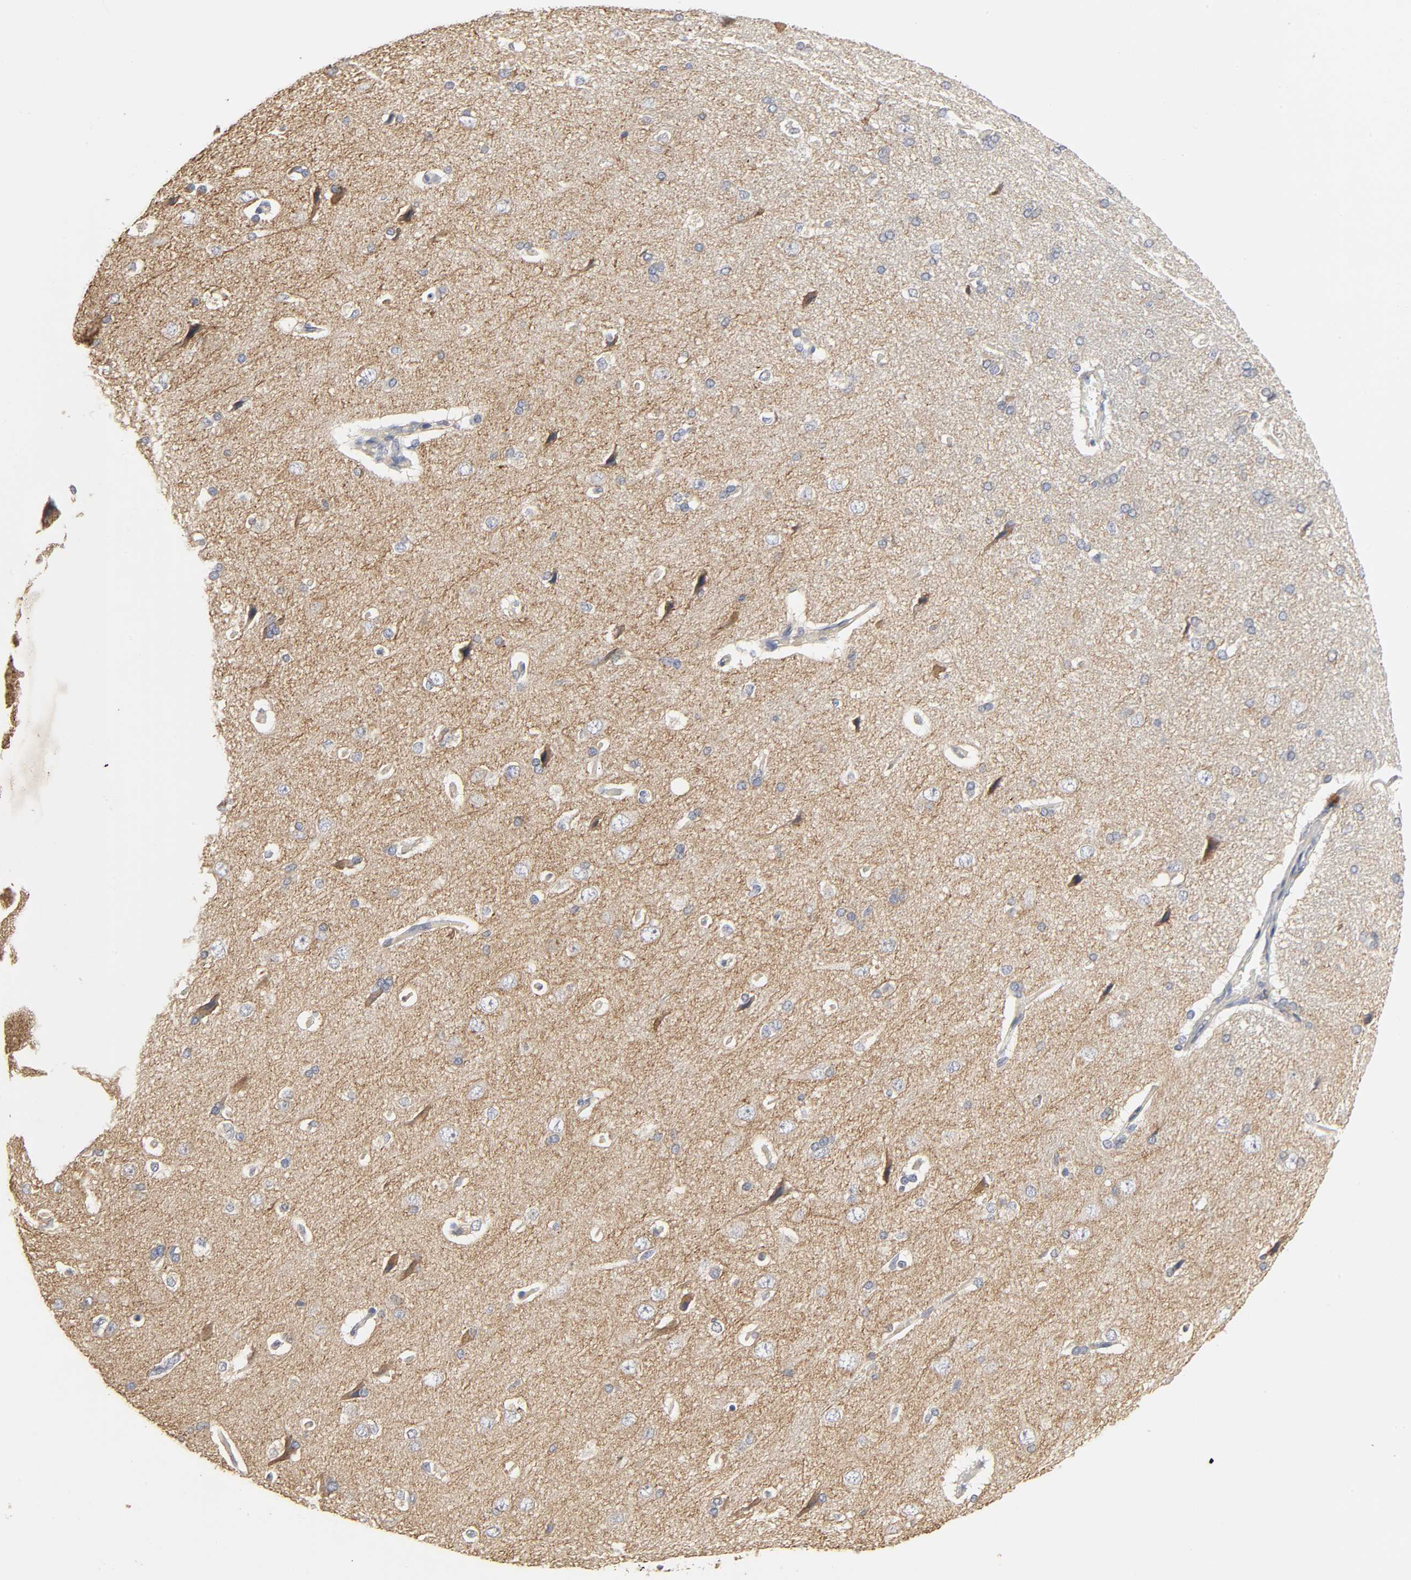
{"staining": {"intensity": "negative", "quantity": "none", "location": "none"}, "tissue": "cerebral cortex", "cell_type": "Endothelial cells", "image_type": "normal", "snomed": [{"axis": "morphology", "description": "Normal tissue, NOS"}, {"axis": "topography", "description": "Cerebral cortex"}], "caption": "This is an immunohistochemistry histopathology image of benign cerebral cortex. There is no positivity in endothelial cells.", "gene": "SLC10A2", "patient": {"sex": "male", "age": 62}}